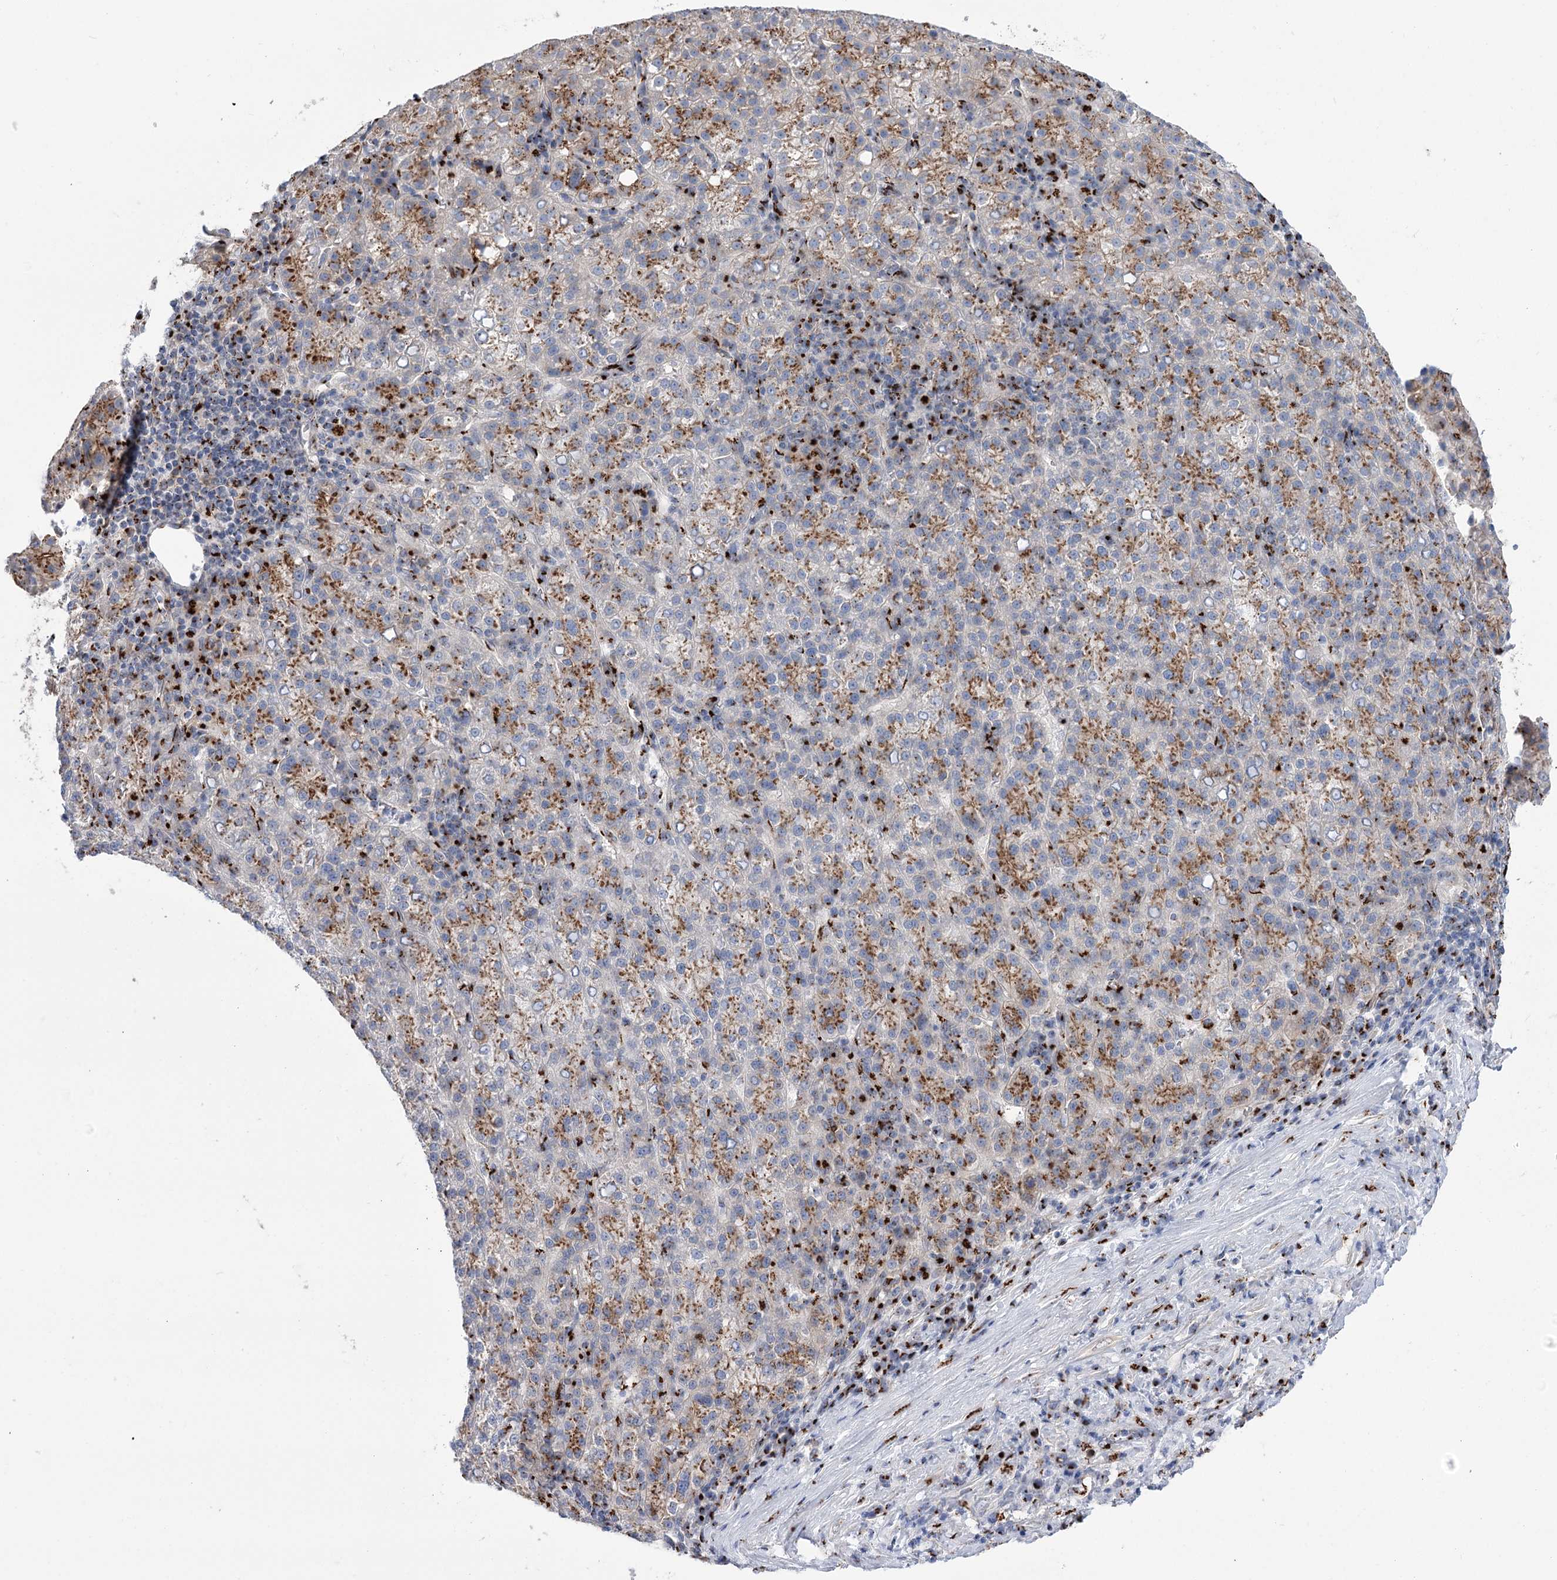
{"staining": {"intensity": "moderate", "quantity": "25%-75%", "location": "cytoplasmic/membranous"}, "tissue": "liver cancer", "cell_type": "Tumor cells", "image_type": "cancer", "snomed": [{"axis": "morphology", "description": "Carcinoma, Hepatocellular, NOS"}, {"axis": "topography", "description": "Liver"}], "caption": "The histopathology image exhibits a brown stain indicating the presence of a protein in the cytoplasmic/membranous of tumor cells in liver cancer (hepatocellular carcinoma).", "gene": "TMEM165", "patient": {"sex": "female", "age": 58}}